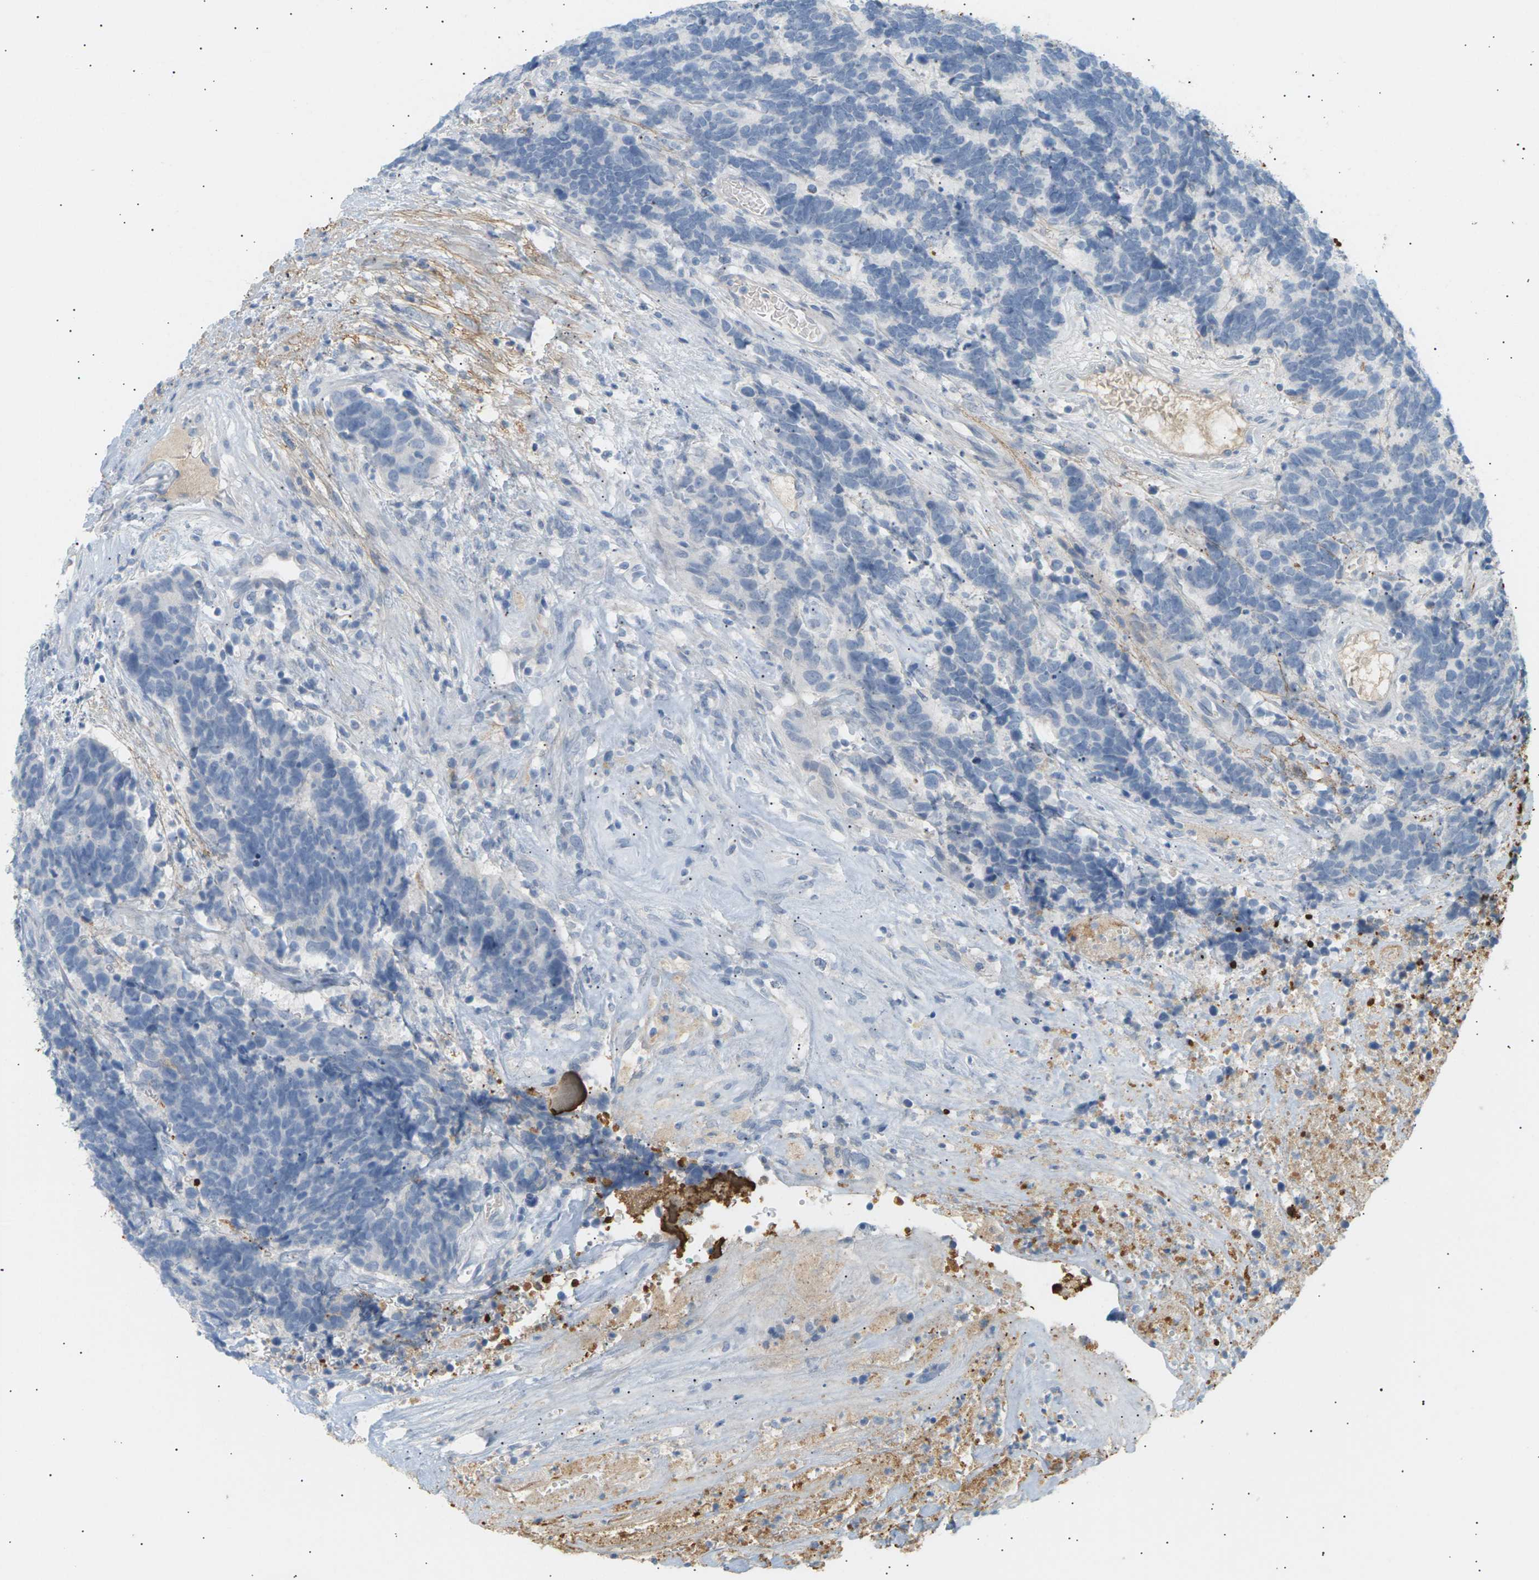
{"staining": {"intensity": "negative", "quantity": "none", "location": "none"}, "tissue": "carcinoid", "cell_type": "Tumor cells", "image_type": "cancer", "snomed": [{"axis": "morphology", "description": "Carcinoma, NOS"}, {"axis": "morphology", "description": "Carcinoid, malignant, NOS"}, {"axis": "topography", "description": "Urinary bladder"}], "caption": "There is no significant positivity in tumor cells of carcinoma.", "gene": "CLU", "patient": {"sex": "male", "age": 57}}